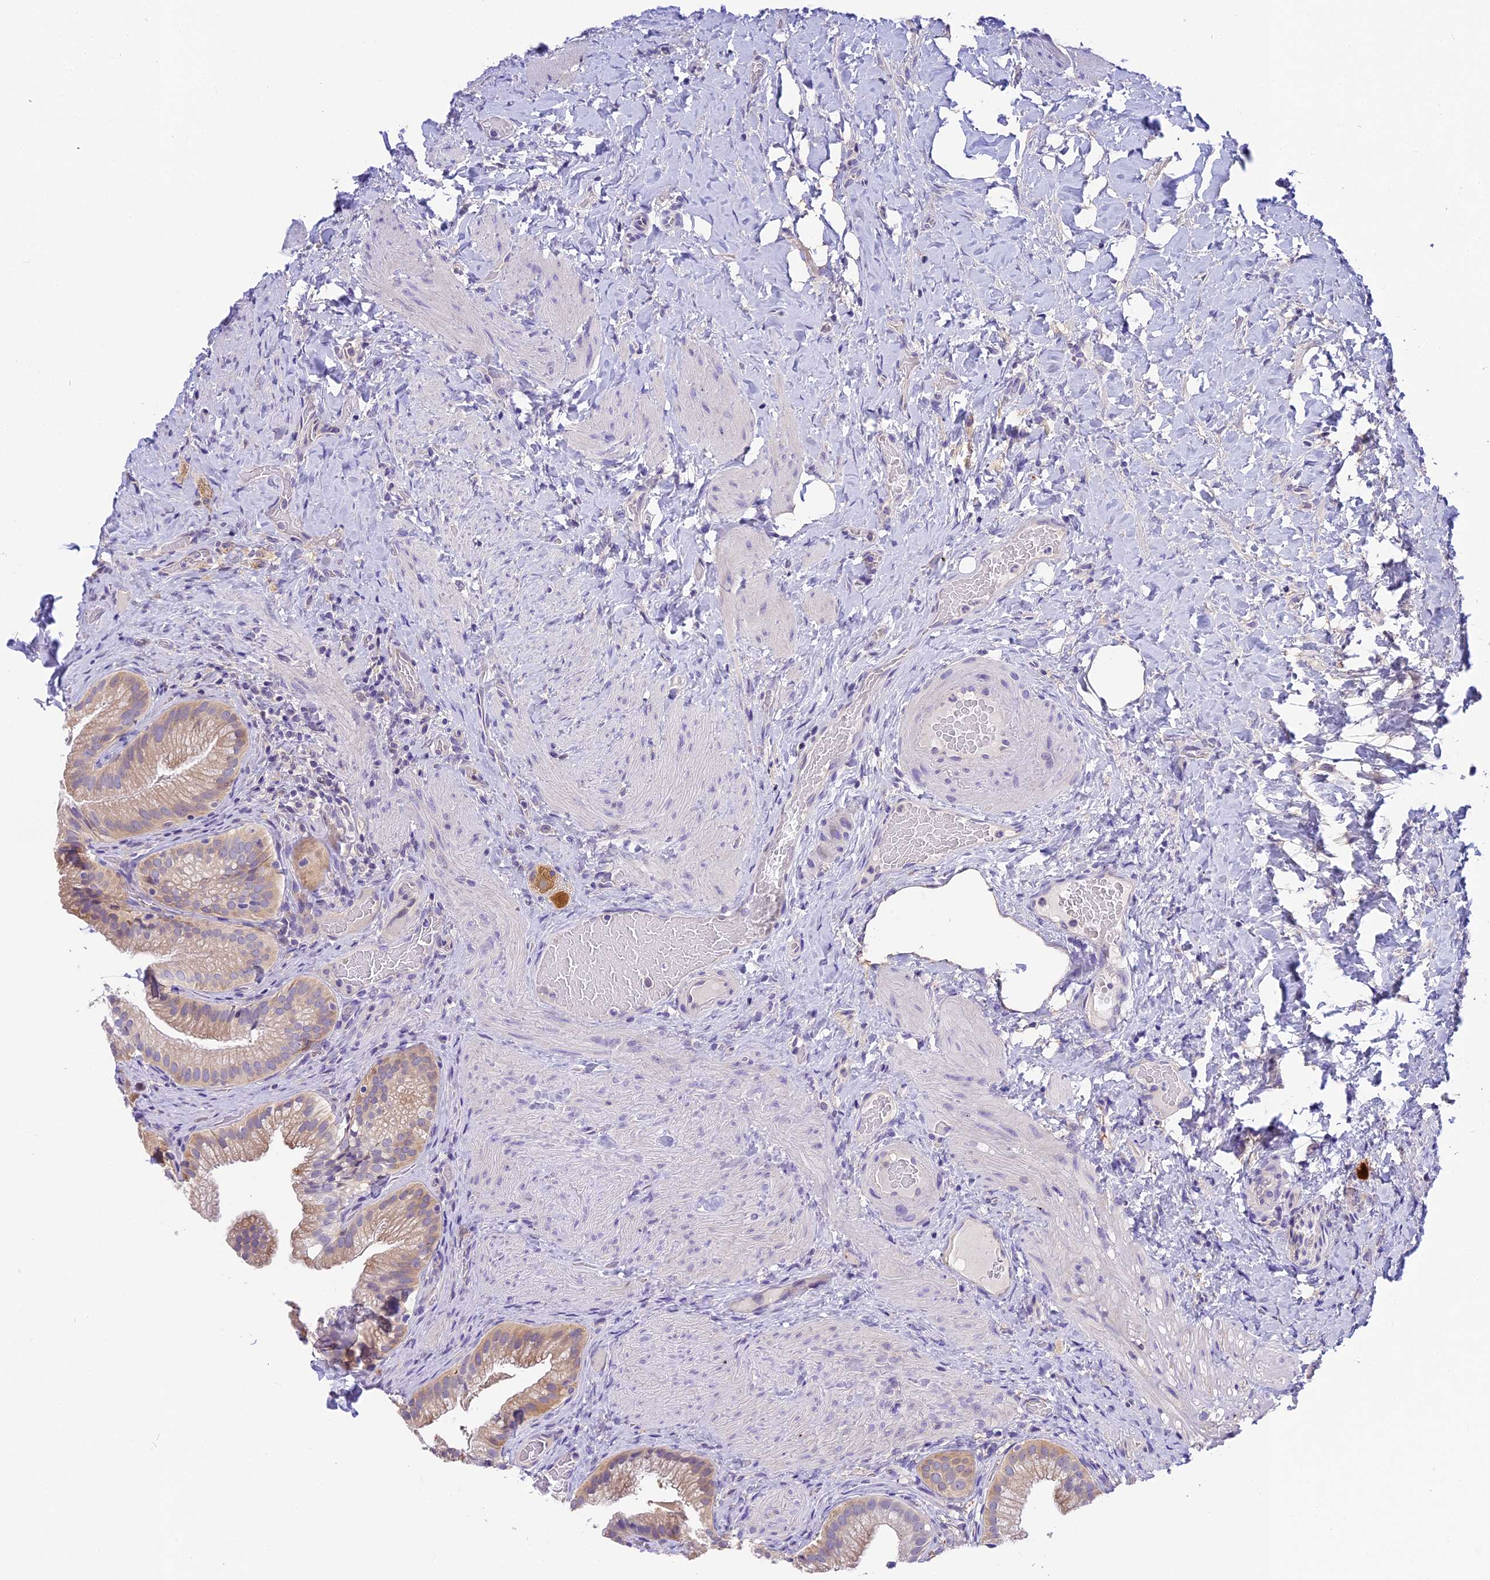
{"staining": {"intensity": "moderate", "quantity": ">75%", "location": "cytoplasmic/membranous"}, "tissue": "gallbladder", "cell_type": "Glandular cells", "image_type": "normal", "snomed": [{"axis": "morphology", "description": "Normal tissue, NOS"}, {"axis": "morphology", "description": "Inflammation, NOS"}, {"axis": "topography", "description": "Gallbladder"}], "caption": "Protein expression analysis of normal gallbladder reveals moderate cytoplasmic/membranous positivity in about >75% of glandular cells.", "gene": "BSCL2", "patient": {"sex": "male", "age": 51}}